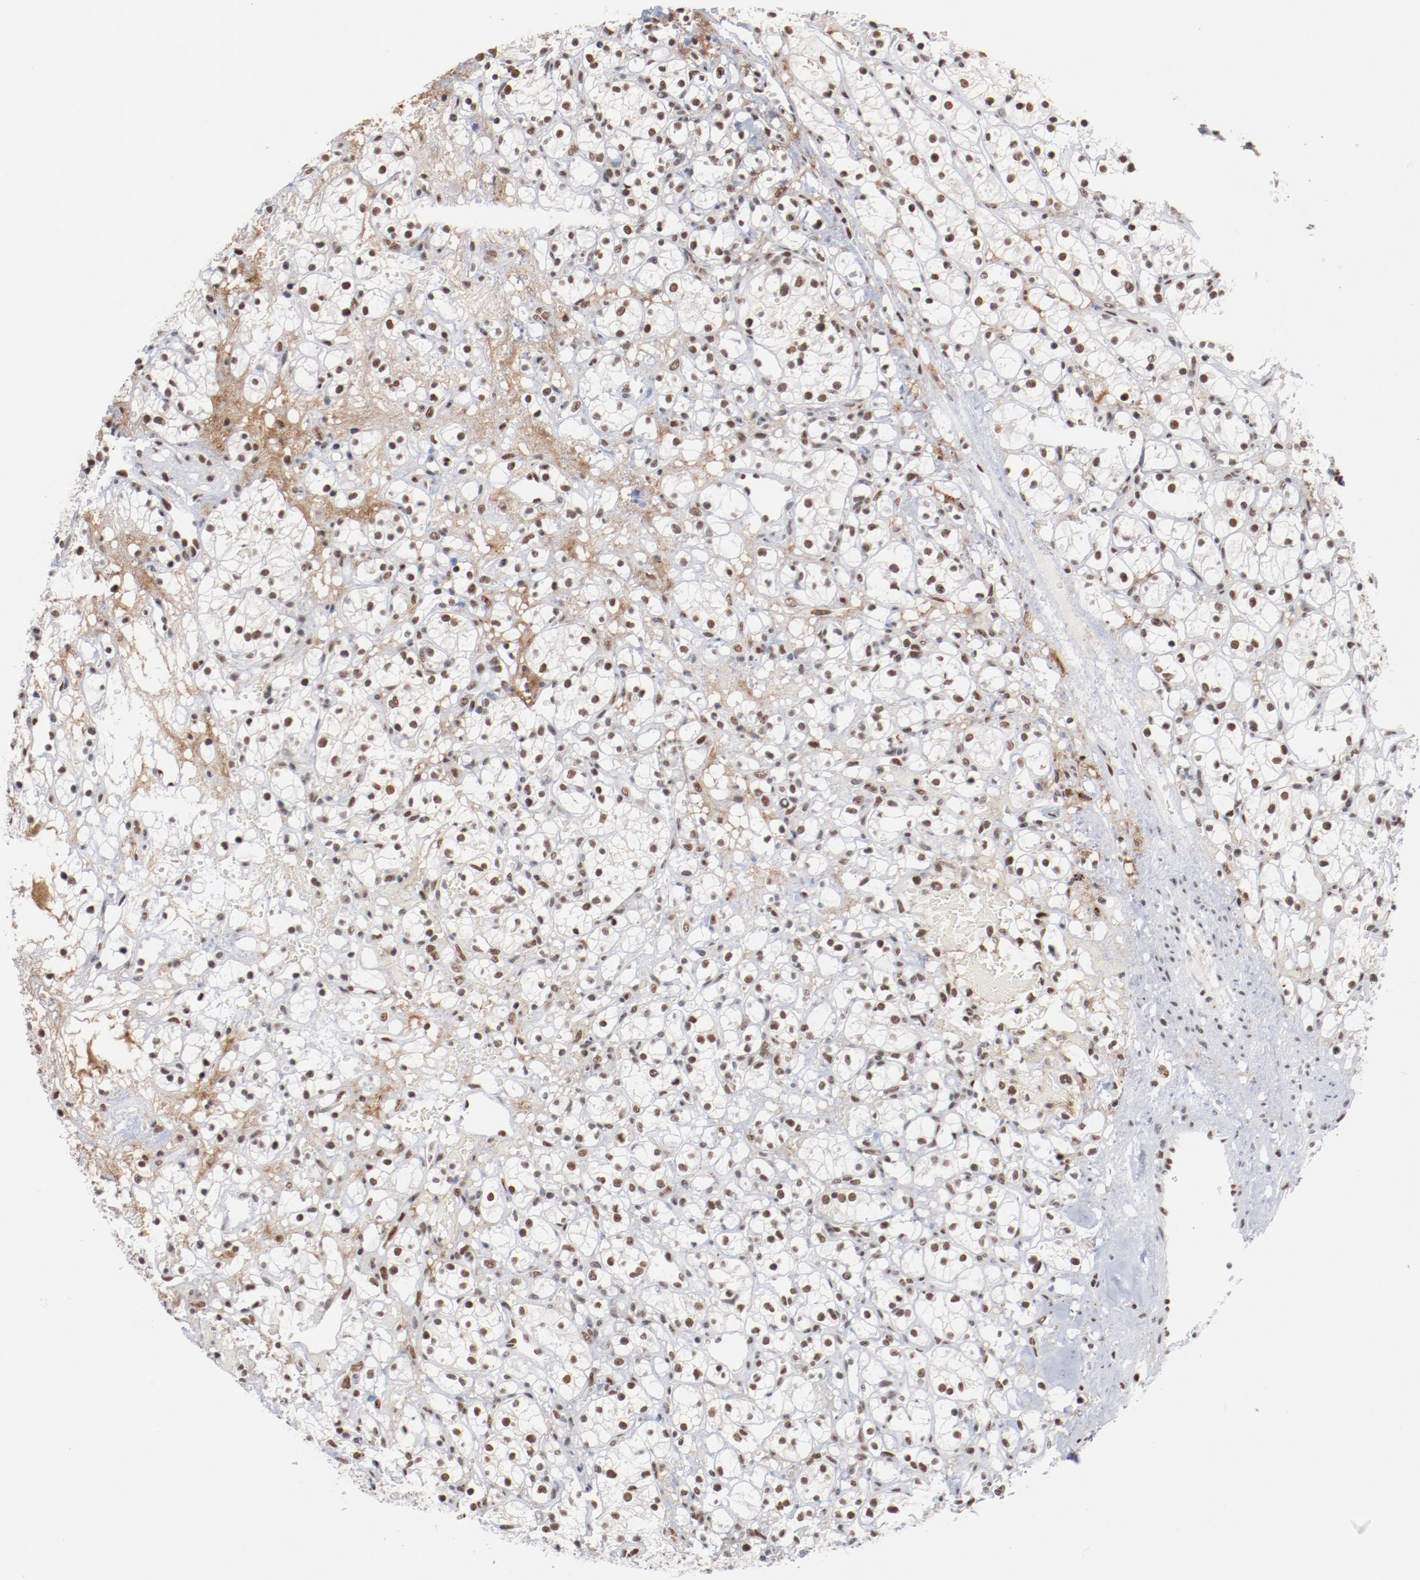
{"staining": {"intensity": "moderate", "quantity": ">75%", "location": "nuclear"}, "tissue": "renal cancer", "cell_type": "Tumor cells", "image_type": "cancer", "snomed": [{"axis": "morphology", "description": "Adenocarcinoma, NOS"}, {"axis": "topography", "description": "Kidney"}], "caption": "High-power microscopy captured an IHC histopathology image of renal cancer (adenocarcinoma), revealing moderate nuclear expression in about >75% of tumor cells.", "gene": "BUB3", "patient": {"sex": "female", "age": 60}}